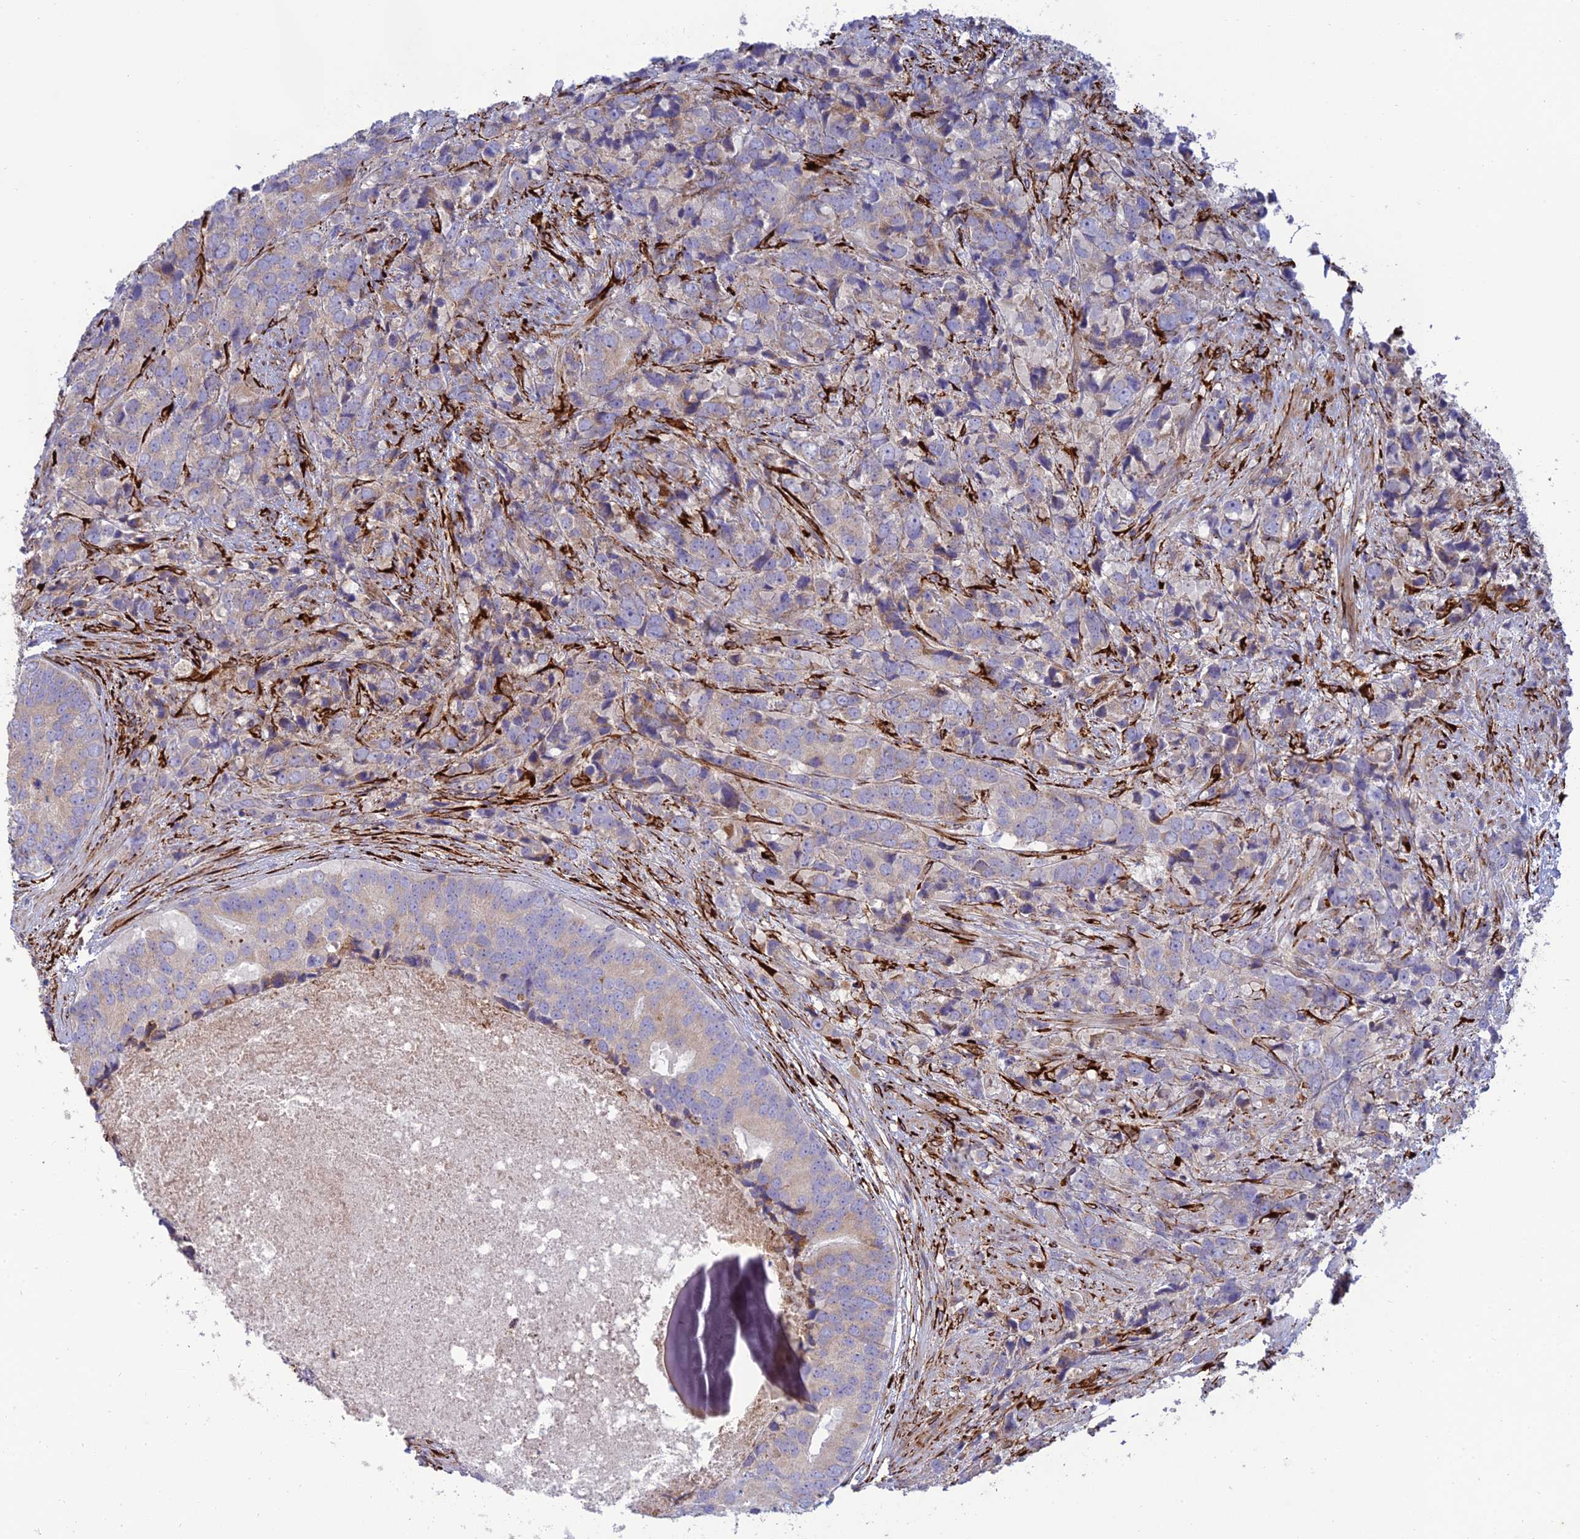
{"staining": {"intensity": "negative", "quantity": "none", "location": "none"}, "tissue": "prostate cancer", "cell_type": "Tumor cells", "image_type": "cancer", "snomed": [{"axis": "morphology", "description": "Adenocarcinoma, High grade"}, {"axis": "topography", "description": "Prostate"}], "caption": "Tumor cells are negative for brown protein staining in high-grade adenocarcinoma (prostate). (DAB immunohistochemistry, high magnification).", "gene": "RCN3", "patient": {"sex": "male", "age": 62}}